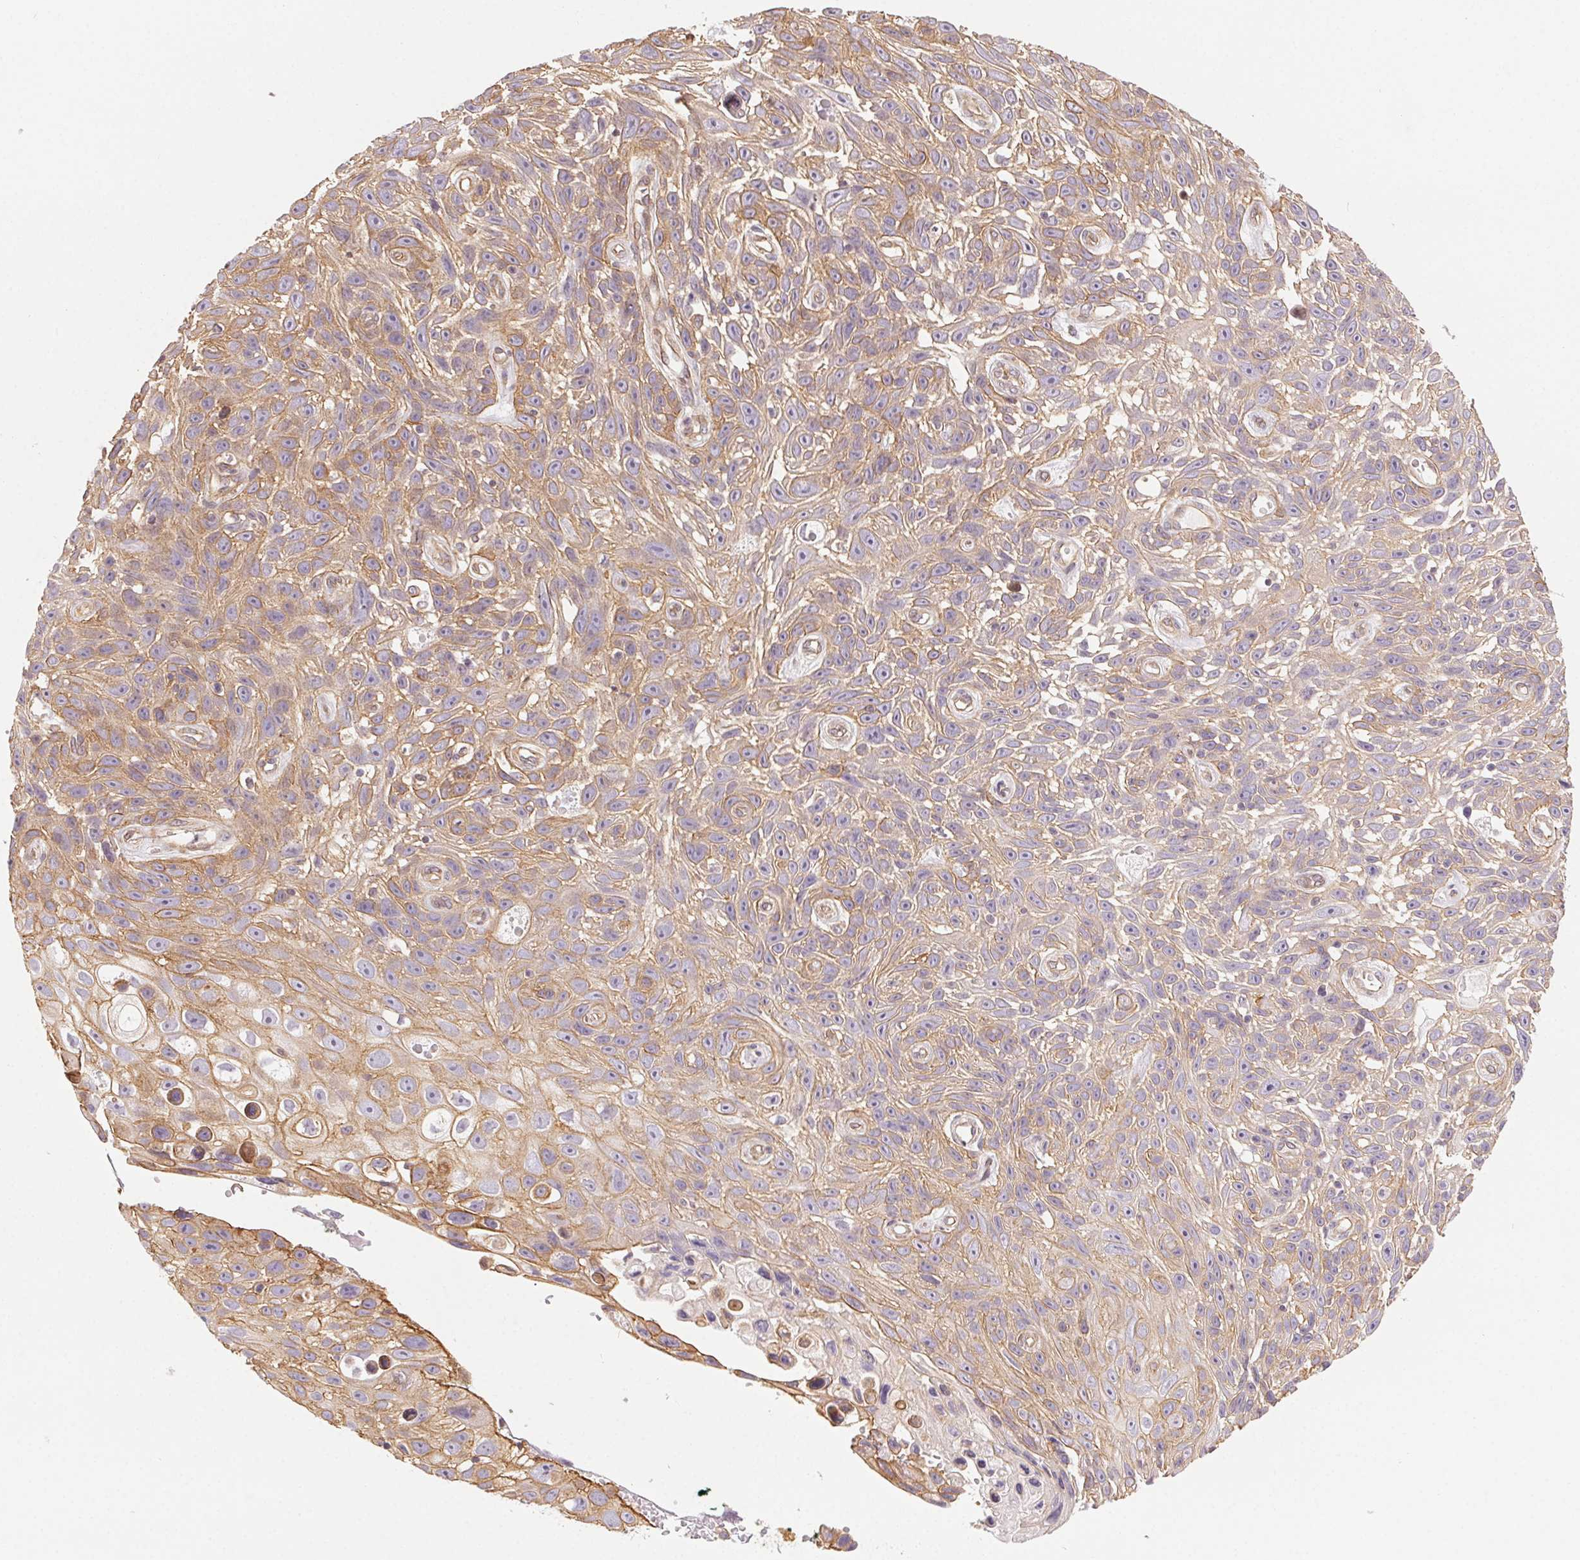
{"staining": {"intensity": "moderate", "quantity": ">75%", "location": "cytoplasmic/membranous"}, "tissue": "skin cancer", "cell_type": "Tumor cells", "image_type": "cancer", "snomed": [{"axis": "morphology", "description": "Squamous cell carcinoma, NOS"}, {"axis": "topography", "description": "Skin"}], "caption": "Immunohistochemical staining of human squamous cell carcinoma (skin) demonstrates medium levels of moderate cytoplasmic/membranous protein positivity in approximately >75% of tumor cells.", "gene": "PLA2G4F", "patient": {"sex": "male", "age": 82}}